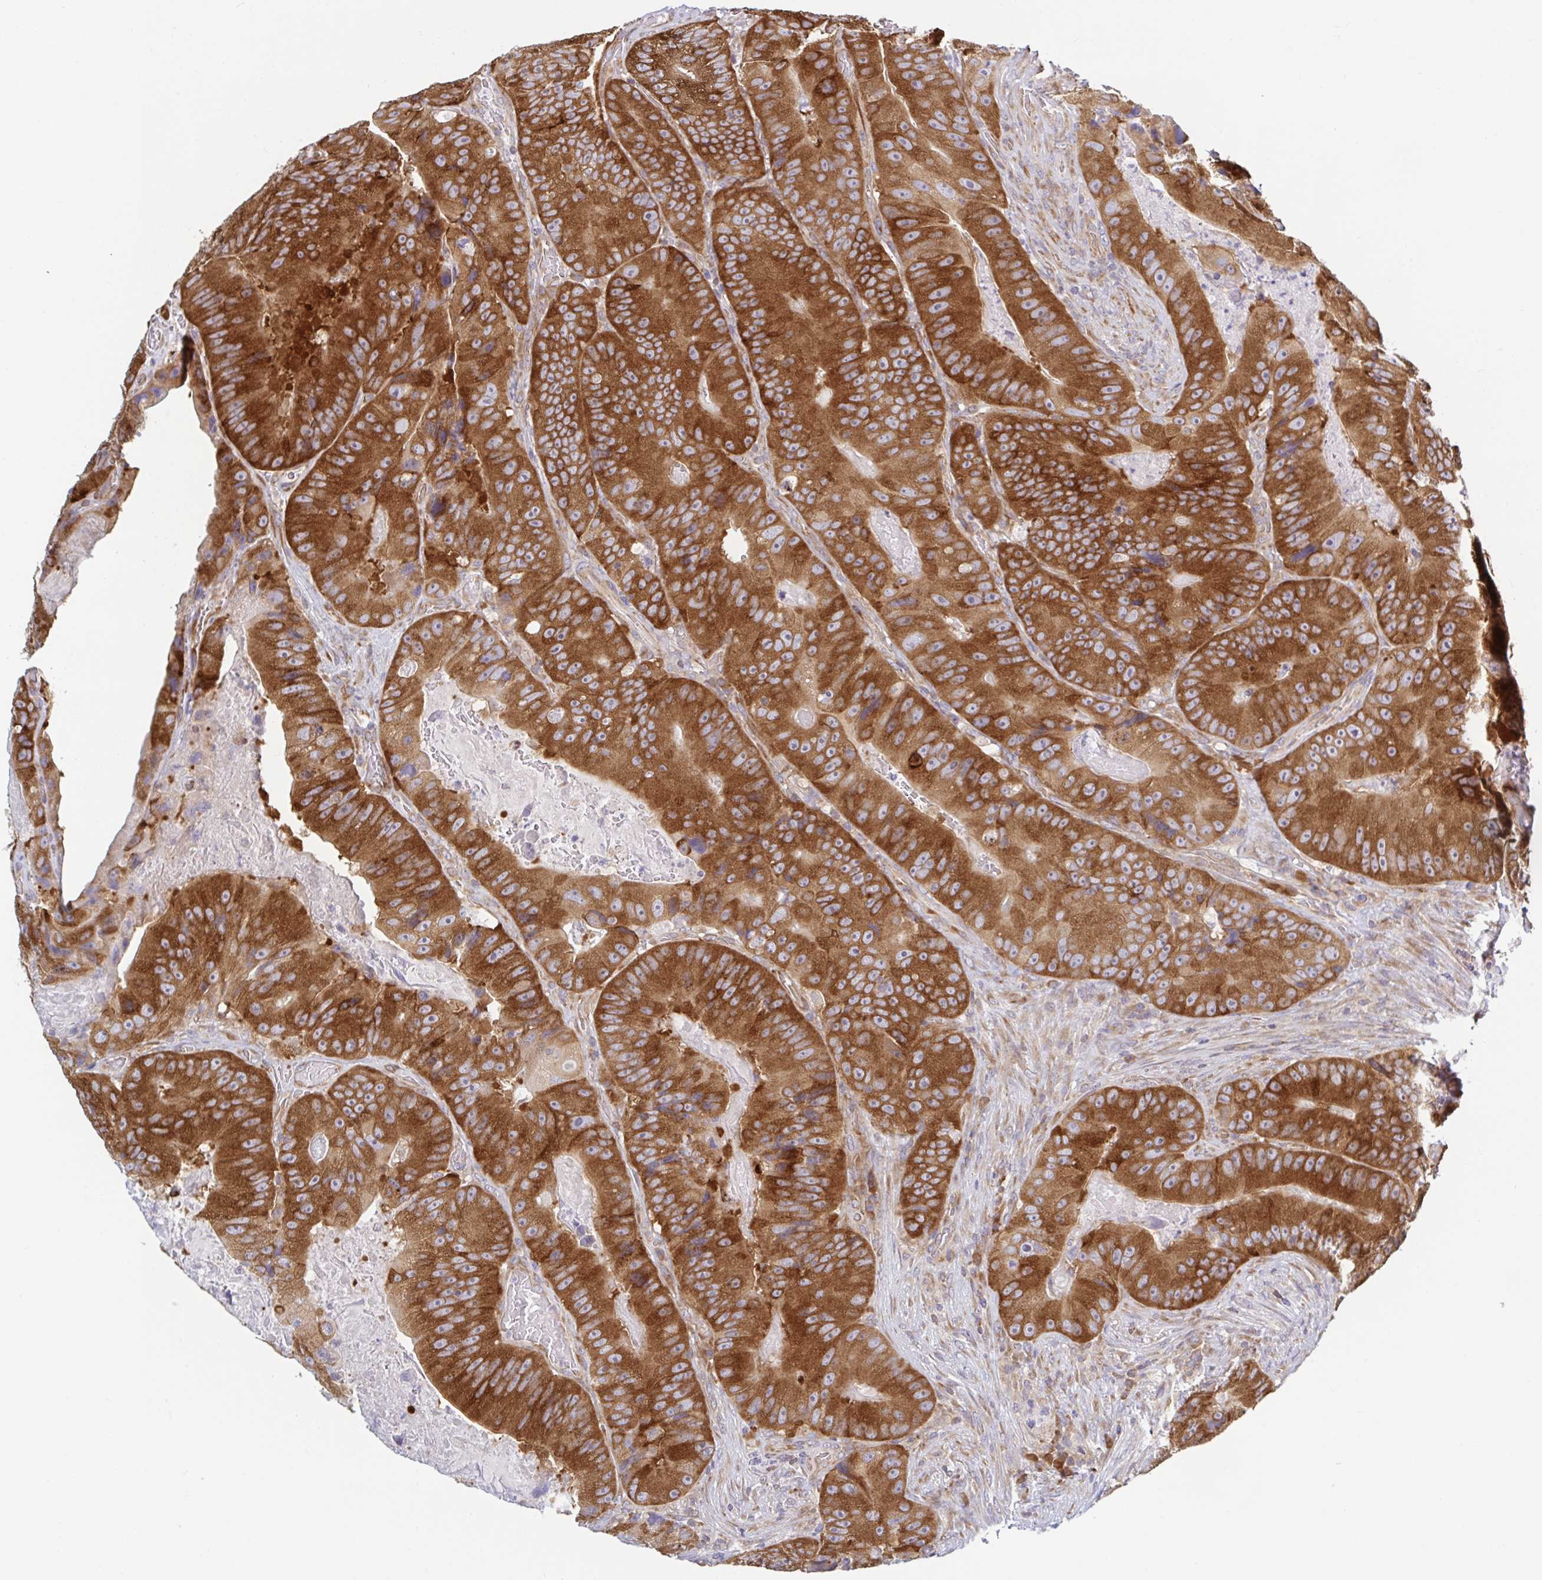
{"staining": {"intensity": "strong", "quantity": ">75%", "location": "cytoplasmic/membranous"}, "tissue": "colorectal cancer", "cell_type": "Tumor cells", "image_type": "cancer", "snomed": [{"axis": "morphology", "description": "Adenocarcinoma, NOS"}, {"axis": "topography", "description": "Colon"}], "caption": "Immunohistochemistry (IHC) (DAB (3,3'-diaminobenzidine)) staining of human colorectal cancer displays strong cytoplasmic/membranous protein expression in about >75% of tumor cells. Nuclei are stained in blue.", "gene": "LARP1", "patient": {"sex": "female", "age": 86}}